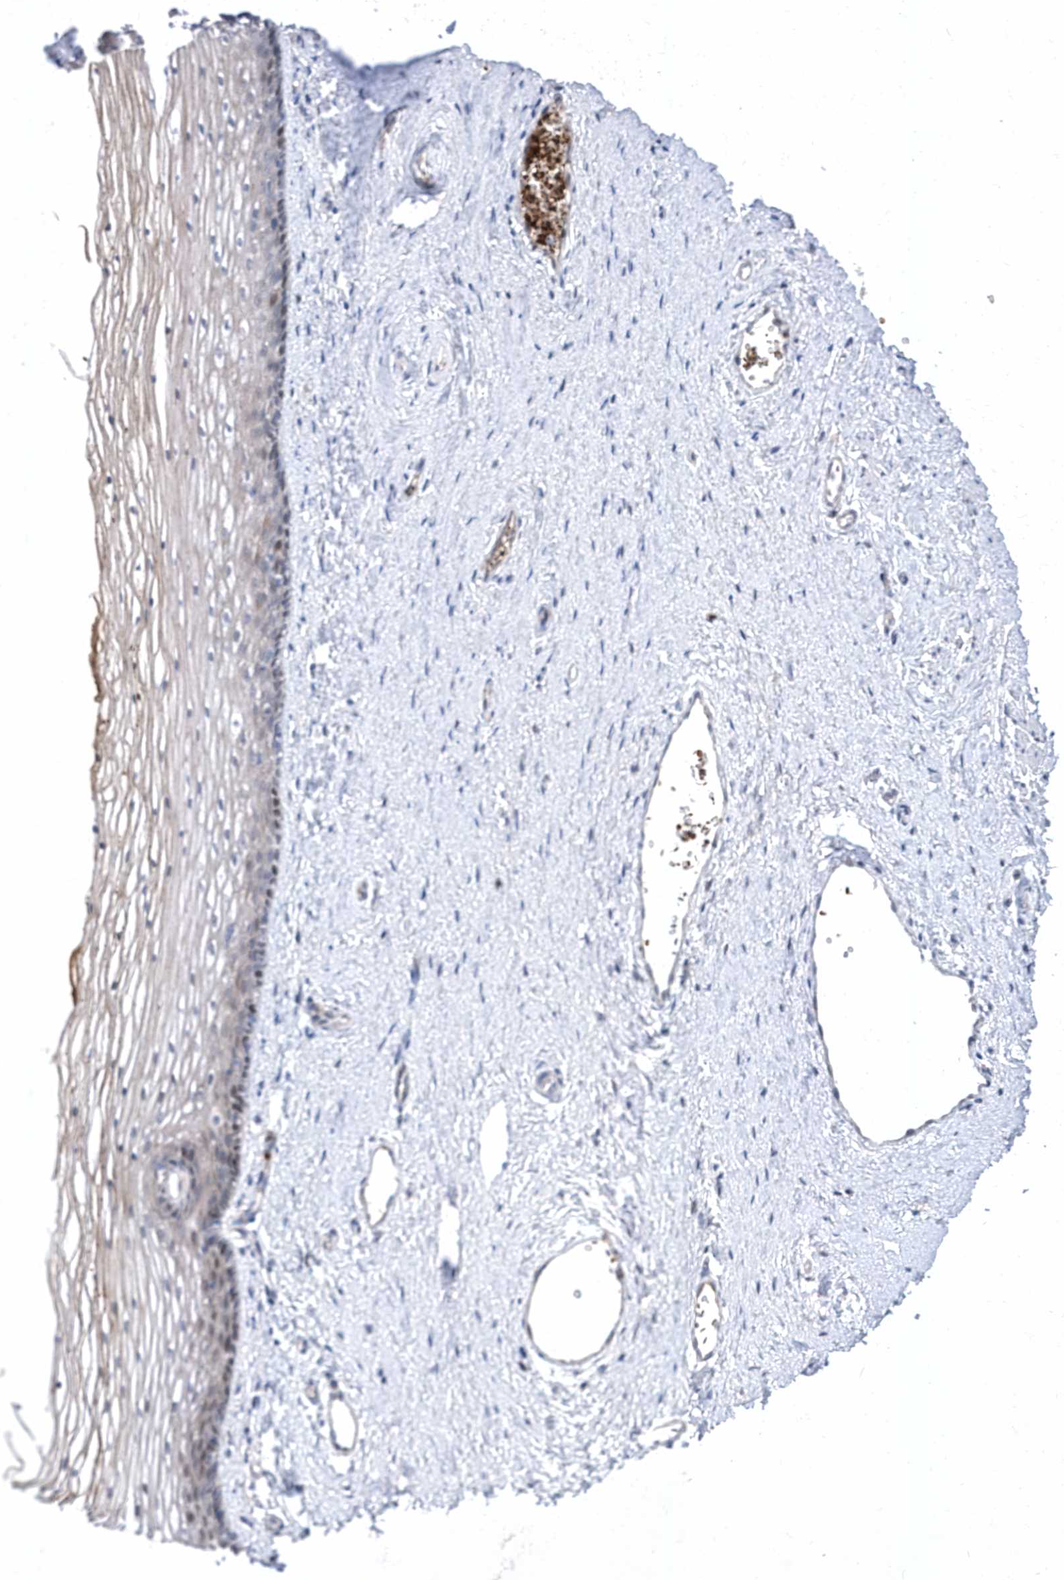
{"staining": {"intensity": "weak", "quantity": "<25%", "location": "nuclear"}, "tissue": "vagina", "cell_type": "Squamous epithelial cells", "image_type": "normal", "snomed": [{"axis": "morphology", "description": "Normal tissue, NOS"}, {"axis": "topography", "description": "Vagina"}], "caption": "A photomicrograph of vagina stained for a protein shows no brown staining in squamous epithelial cells. The staining was performed using DAB to visualize the protein expression in brown, while the nuclei were stained in blue with hematoxylin (Magnification: 20x).", "gene": "ZNF875", "patient": {"sex": "female", "age": 46}}